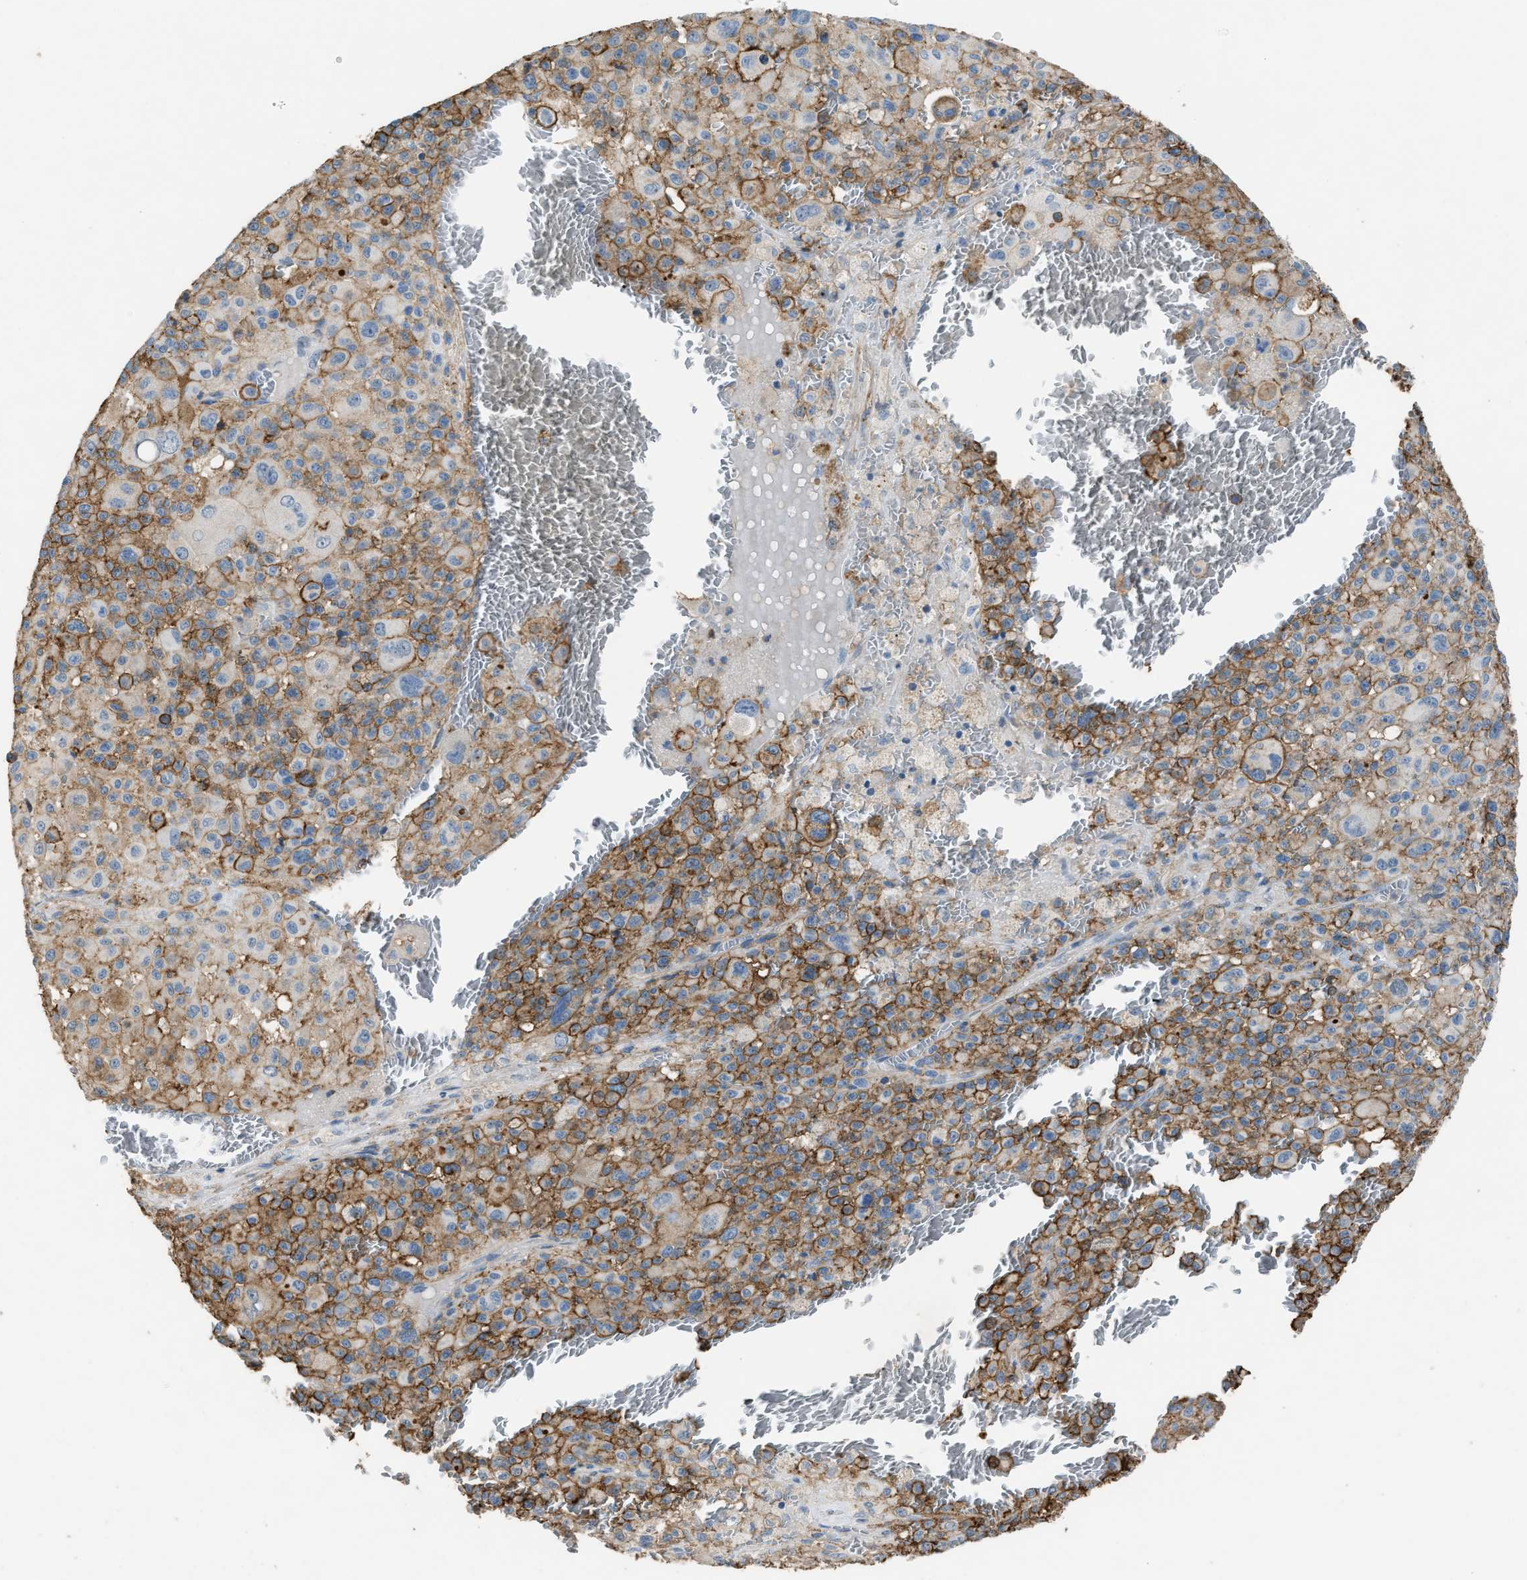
{"staining": {"intensity": "moderate", "quantity": ">75%", "location": "cytoplasmic/membranous"}, "tissue": "melanoma", "cell_type": "Tumor cells", "image_type": "cancer", "snomed": [{"axis": "morphology", "description": "Malignant melanoma, Metastatic site"}, {"axis": "topography", "description": "Skin"}], "caption": "Immunohistochemical staining of human malignant melanoma (metastatic site) displays medium levels of moderate cytoplasmic/membranous protein positivity in about >75% of tumor cells.", "gene": "OR51E1", "patient": {"sex": "female", "age": 74}}